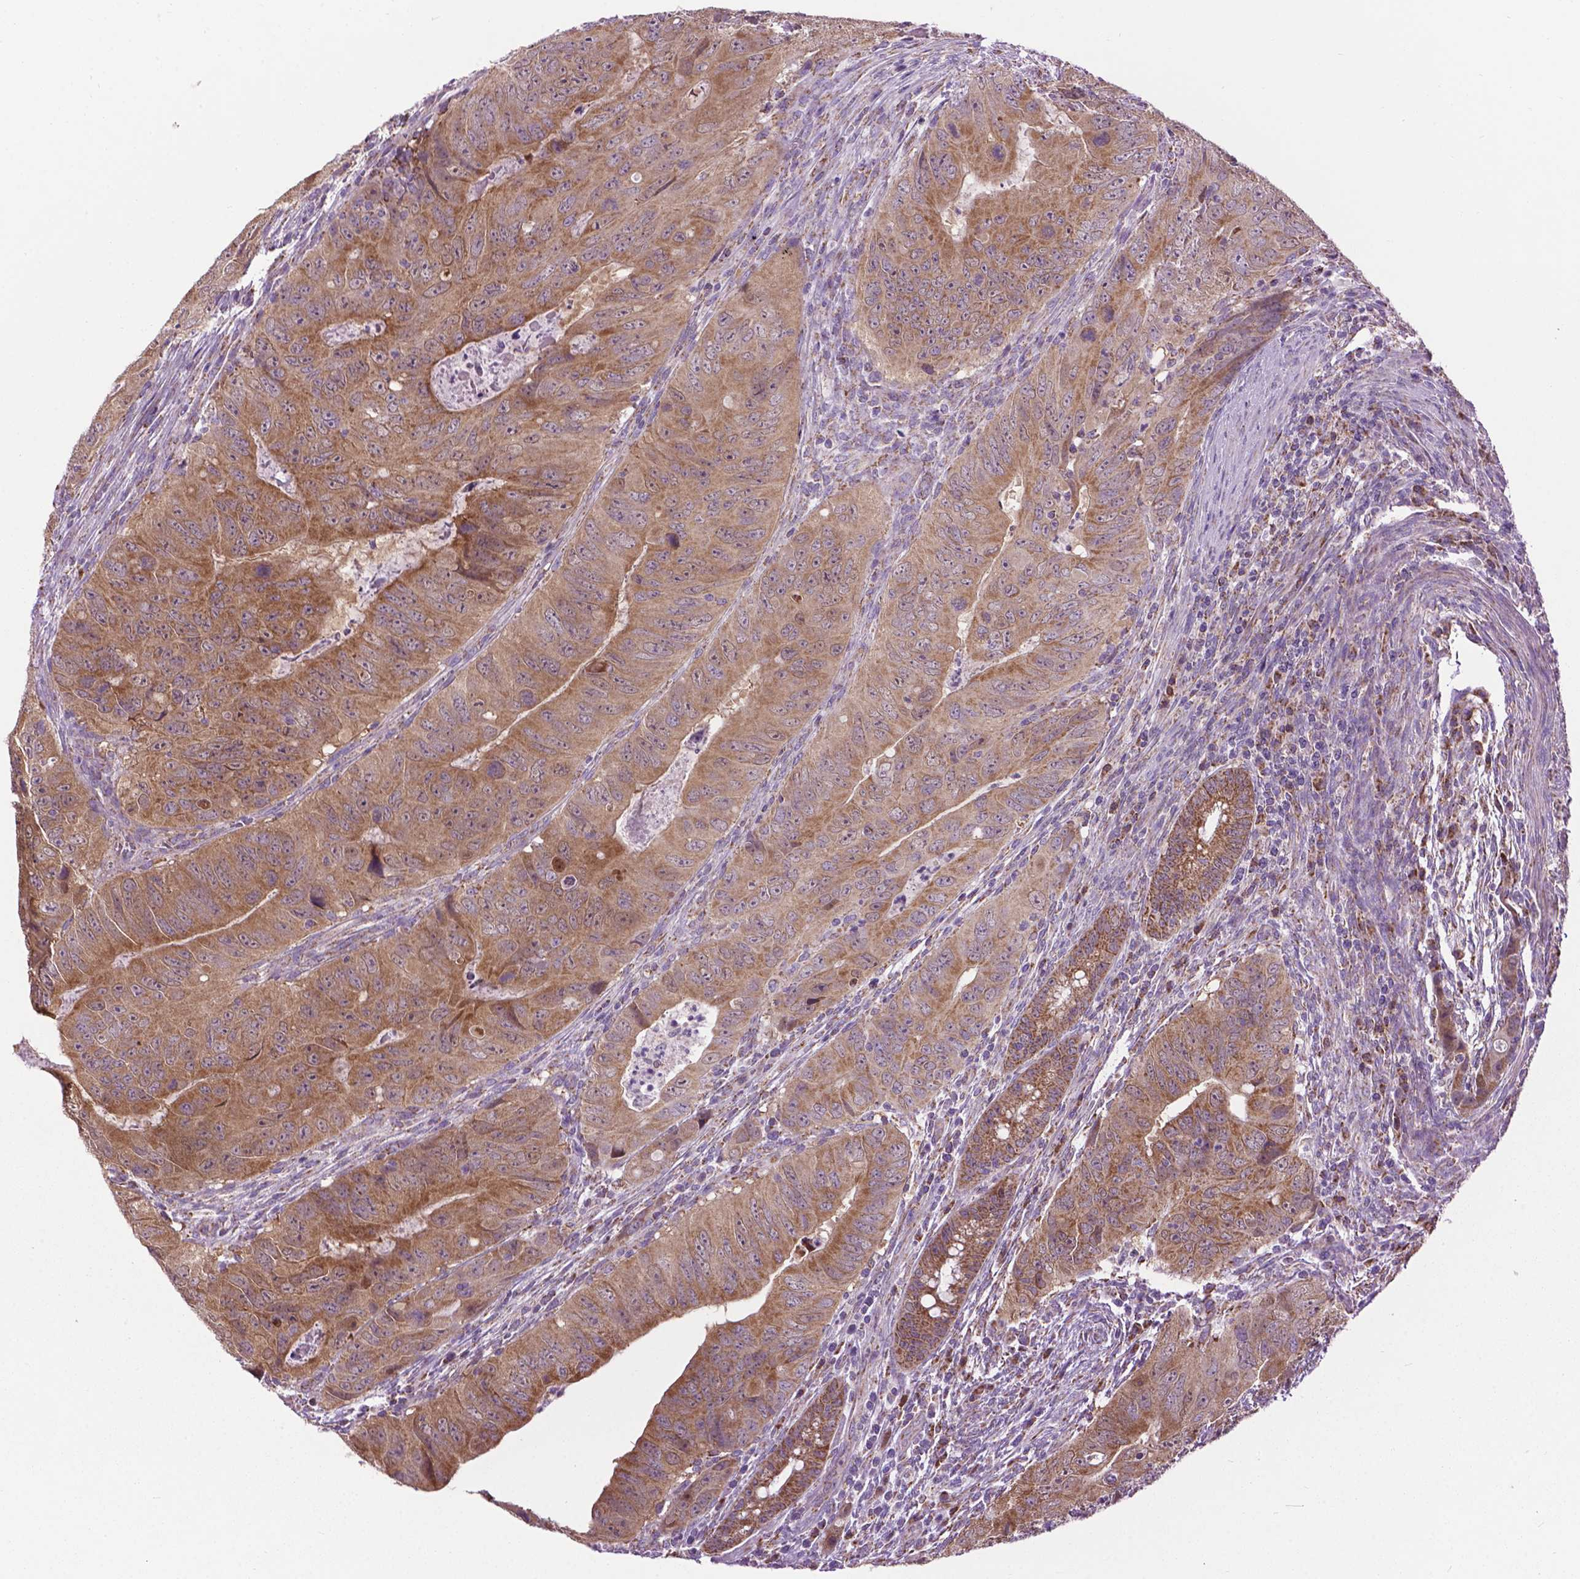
{"staining": {"intensity": "moderate", "quantity": ">75%", "location": "cytoplasmic/membranous"}, "tissue": "colorectal cancer", "cell_type": "Tumor cells", "image_type": "cancer", "snomed": [{"axis": "morphology", "description": "Adenocarcinoma, NOS"}, {"axis": "topography", "description": "Colon"}], "caption": "Moderate cytoplasmic/membranous staining for a protein is present in about >75% of tumor cells of colorectal cancer using immunohistochemistry.", "gene": "PYCR3", "patient": {"sex": "male", "age": 79}}